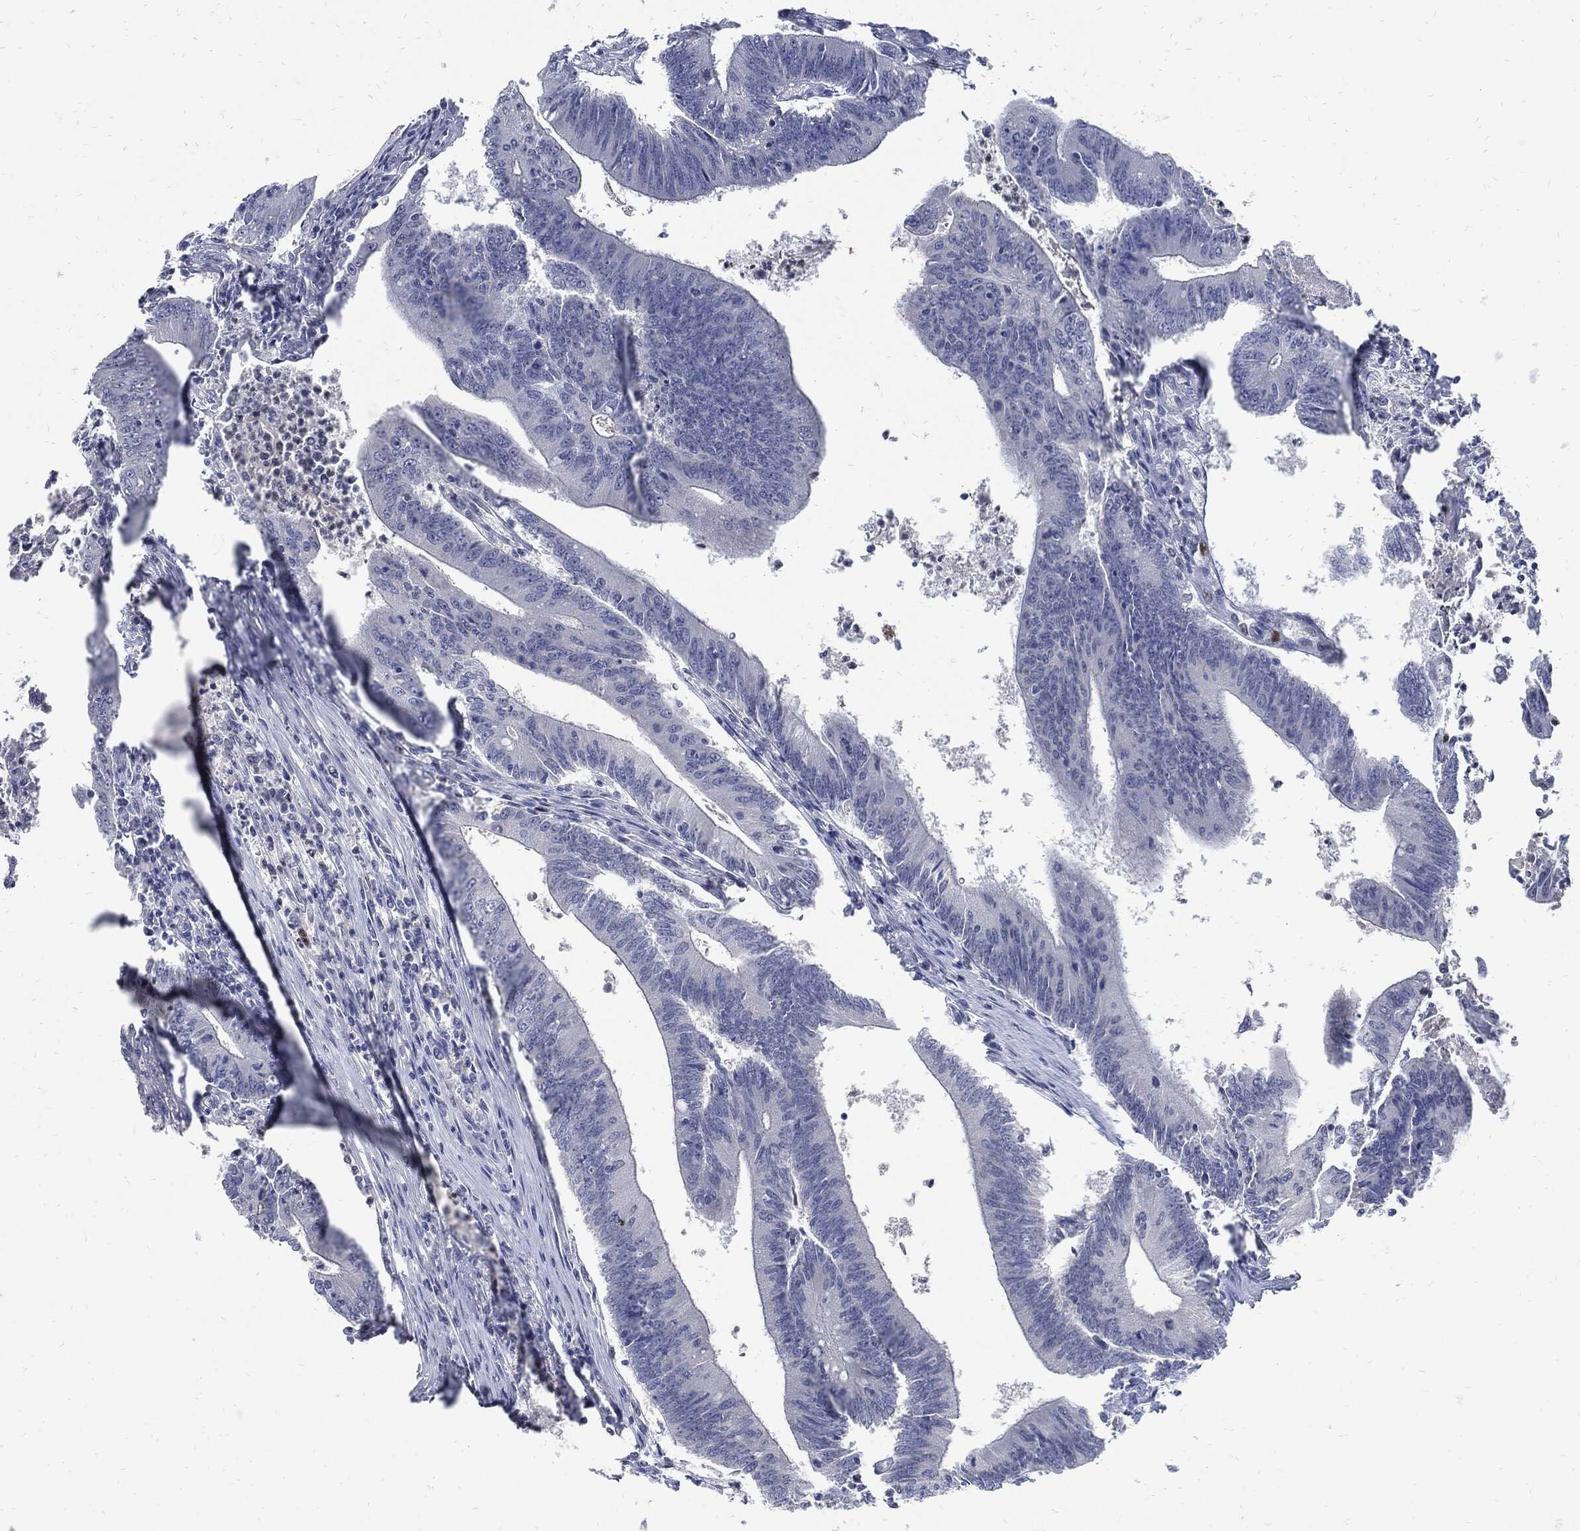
{"staining": {"intensity": "negative", "quantity": "none", "location": "none"}, "tissue": "colorectal cancer", "cell_type": "Tumor cells", "image_type": "cancer", "snomed": [{"axis": "morphology", "description": "Adenocarcinoma, NOS"}, {"axis": "topography", "description": "Colon"}], "caption": "An immunohistochemistry (IHC) image of colorectal adenocarcinoma is shown. There is no staining in tumor cells of colorectal adenocarcinoma.", "gene": "NBN", "patient": {"sex": "female", "age": 70}}